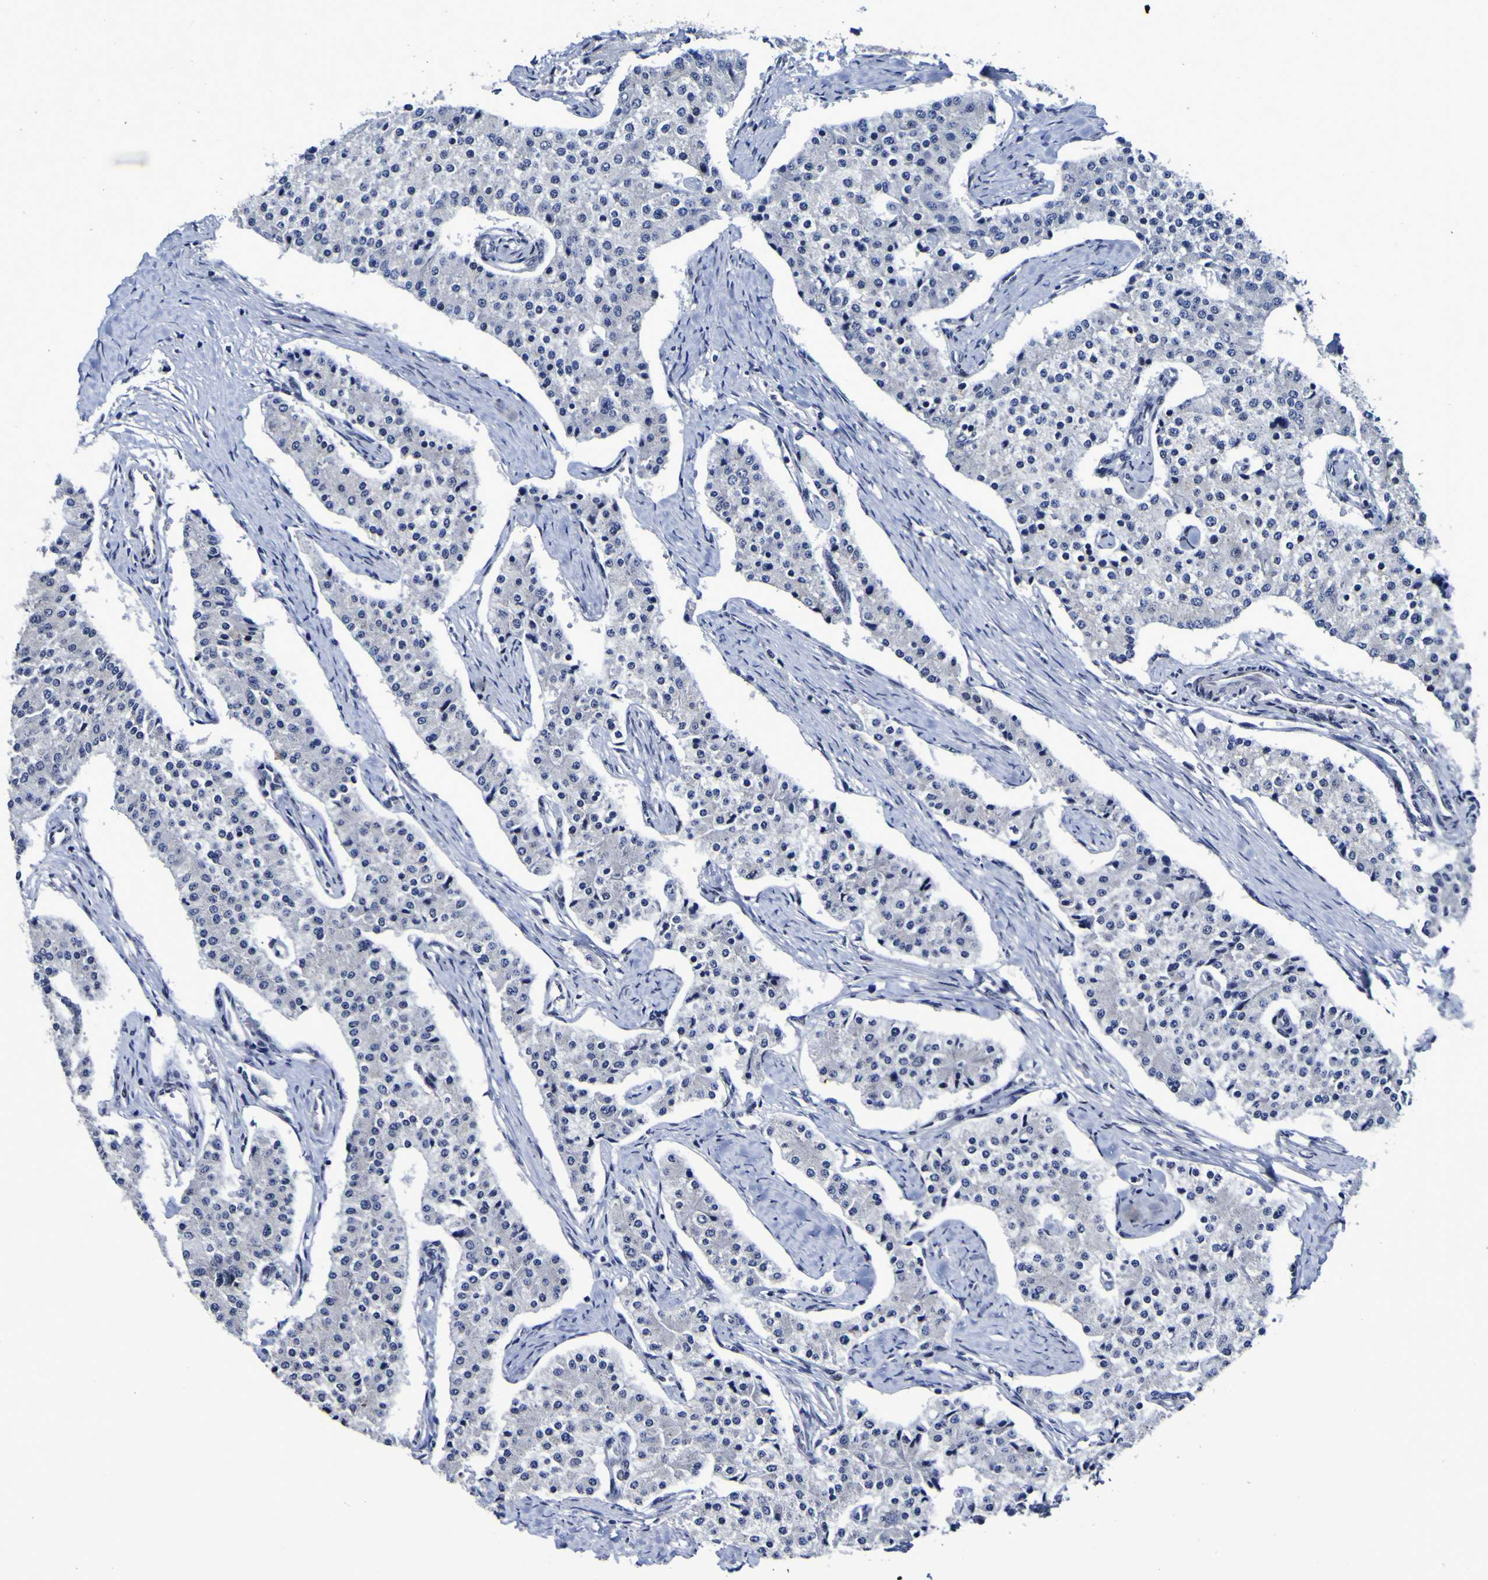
{"staining": {"intensity": "negative", "quantity": "none", "location": "none"}, "tissue": "carcinoid", "cell_type": "Tumor cells", "image_type": "cancer", "snomed": [{"axis": "morphology", "description": "Carcinoid, malignant, NOS"}, {"axis": "topography", "description": "Colon"}], "caption": "Histopathology image shows no protein expression in tumor cells of carcinoid tissue. Brightfield microscopy of immunohistochemistry (IHC) stained with DAB (3,3'-diaminobenzidine) (brown) and hematoxylin (blue), captured at high magnification.", "gene": "MBD3", "patient": {"sex": "female", "age": 52}}